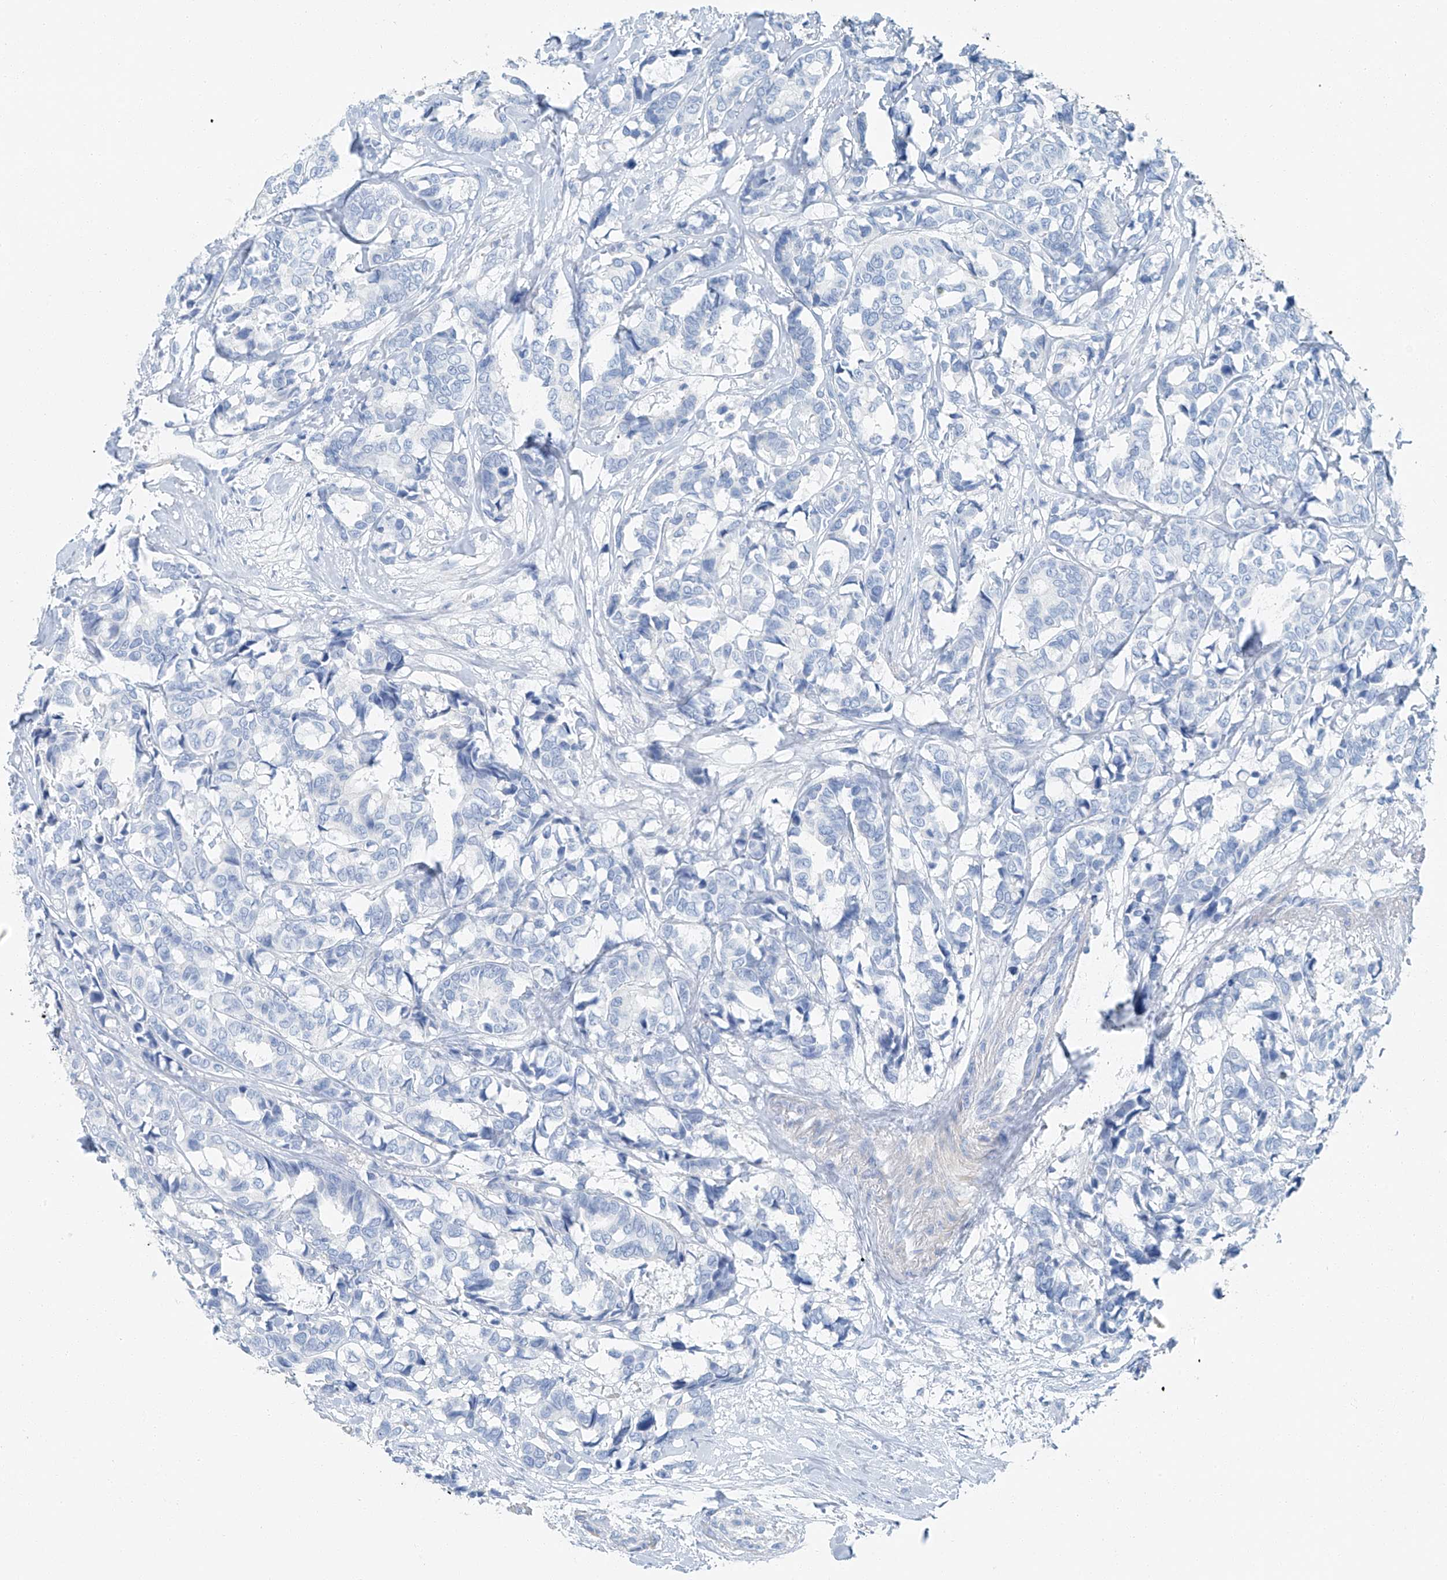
{"staining": {"intensity": "negative", "quantity": "none", "location": "none"}, "tissue": "breast cancer", "cell_type": "Tumor cells", "image_type": "cancer", "snomed": [{"axis": "morphology", "description": "Duct carcinoma"}, {"axis": "topography", "description": "Breast"}], "caption": "IHC photomicrograph of neoplastic tissue: human breast cancer stained with DAB shows no significant protein staining in tumor cells.", "gene": "C1orf87", "patient": {"sex": "female", "age": 87}}